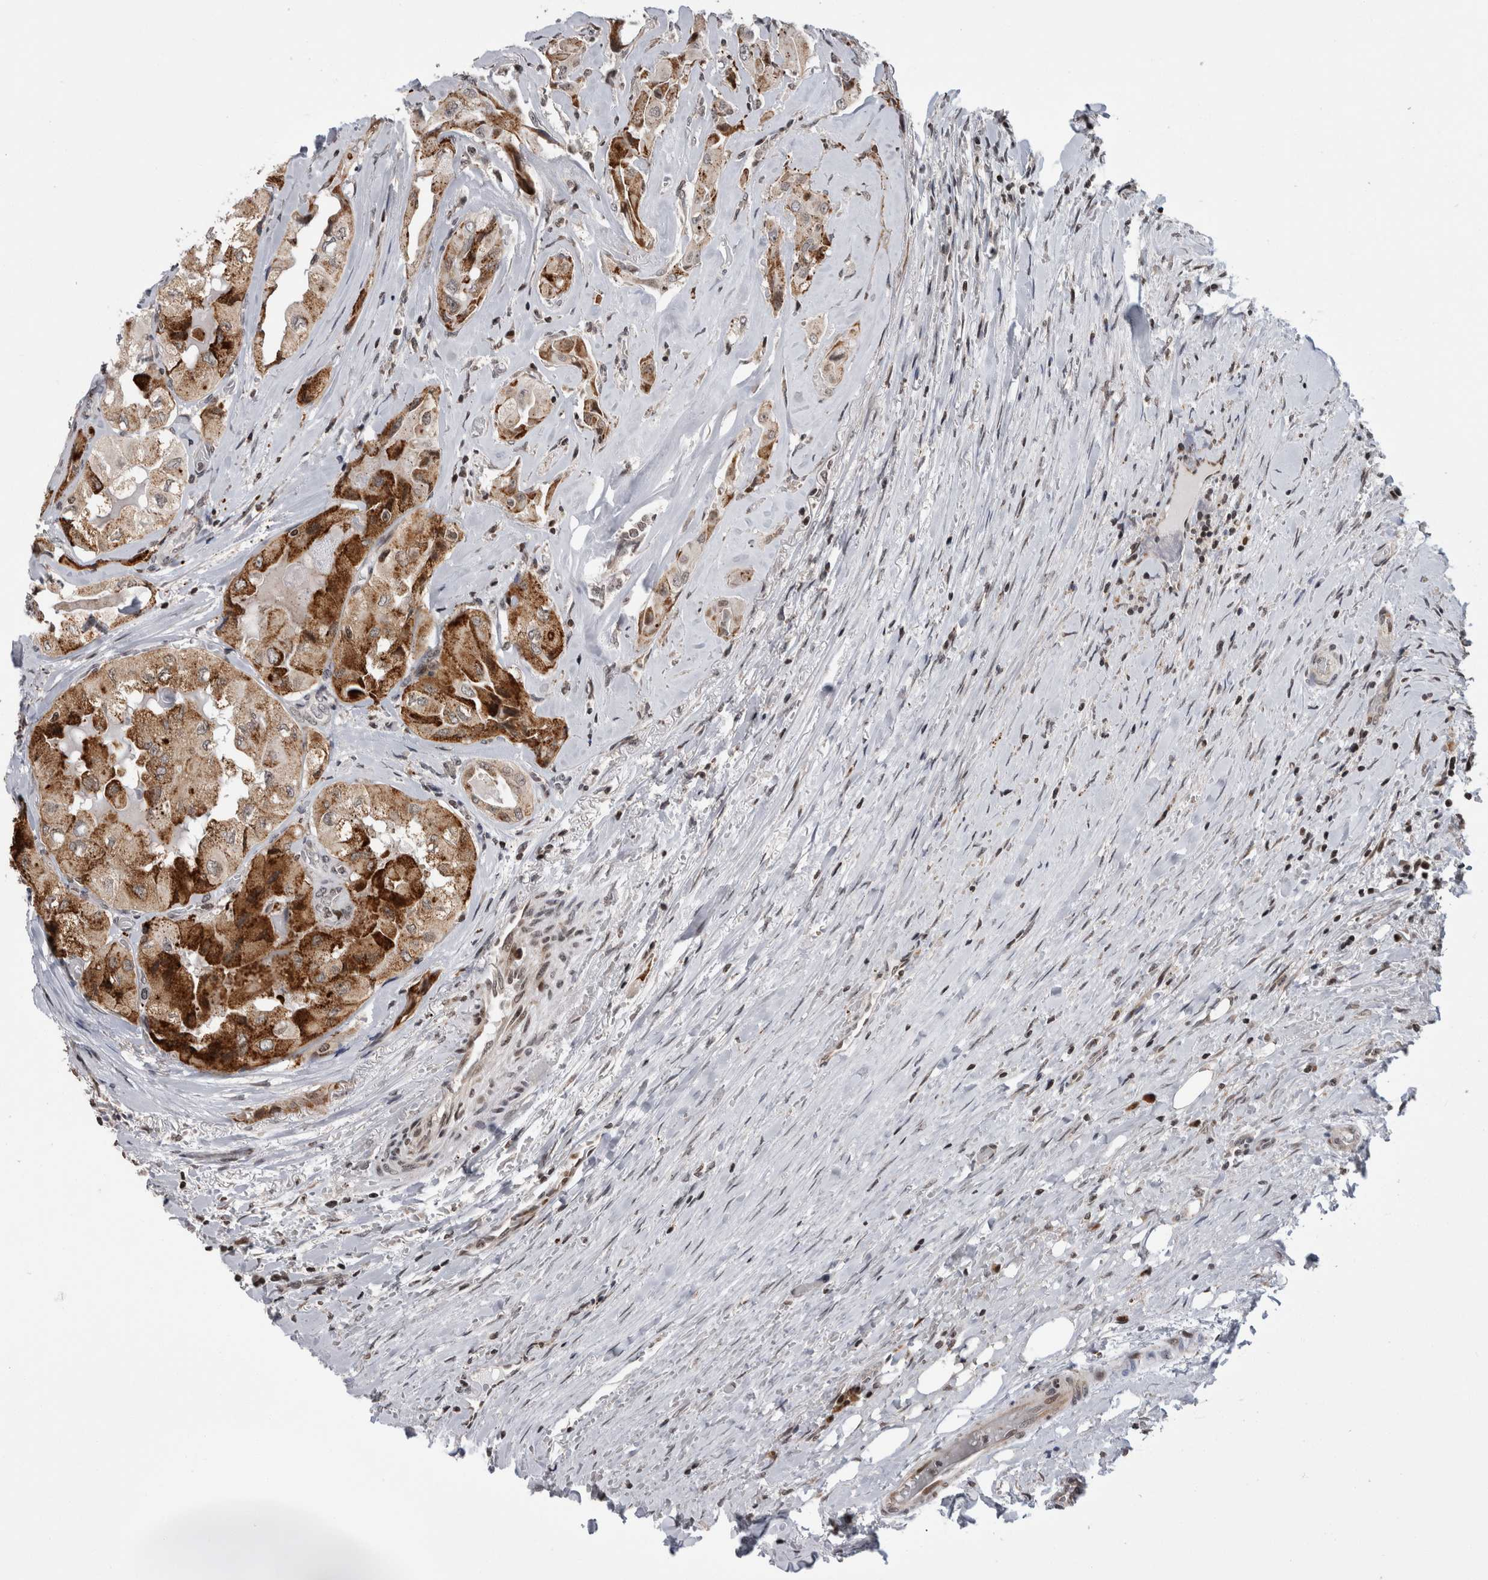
{"staining": {"intensity": "moderate", "quantity": ">75%", "location": "cytoplasmic/membranous"}, "tissue": "thyroid cancer", "cell_type": "Tumor cells", "image_type": "cancer", "snomed": [{"axis": "morphology", "description": "Papillary adenocarcinoma, NOS"}, {"axis": "topography", "description": "Thyroid gland"}], "caption": "Immunohistochemistry of human thyroid cancer displays medium levels of moderate cytoplasmic/membranous expression in approximately >75% of tumor cells.", "gene": "ZBTB11", "patient": {"sex": "female", "age": 59}}